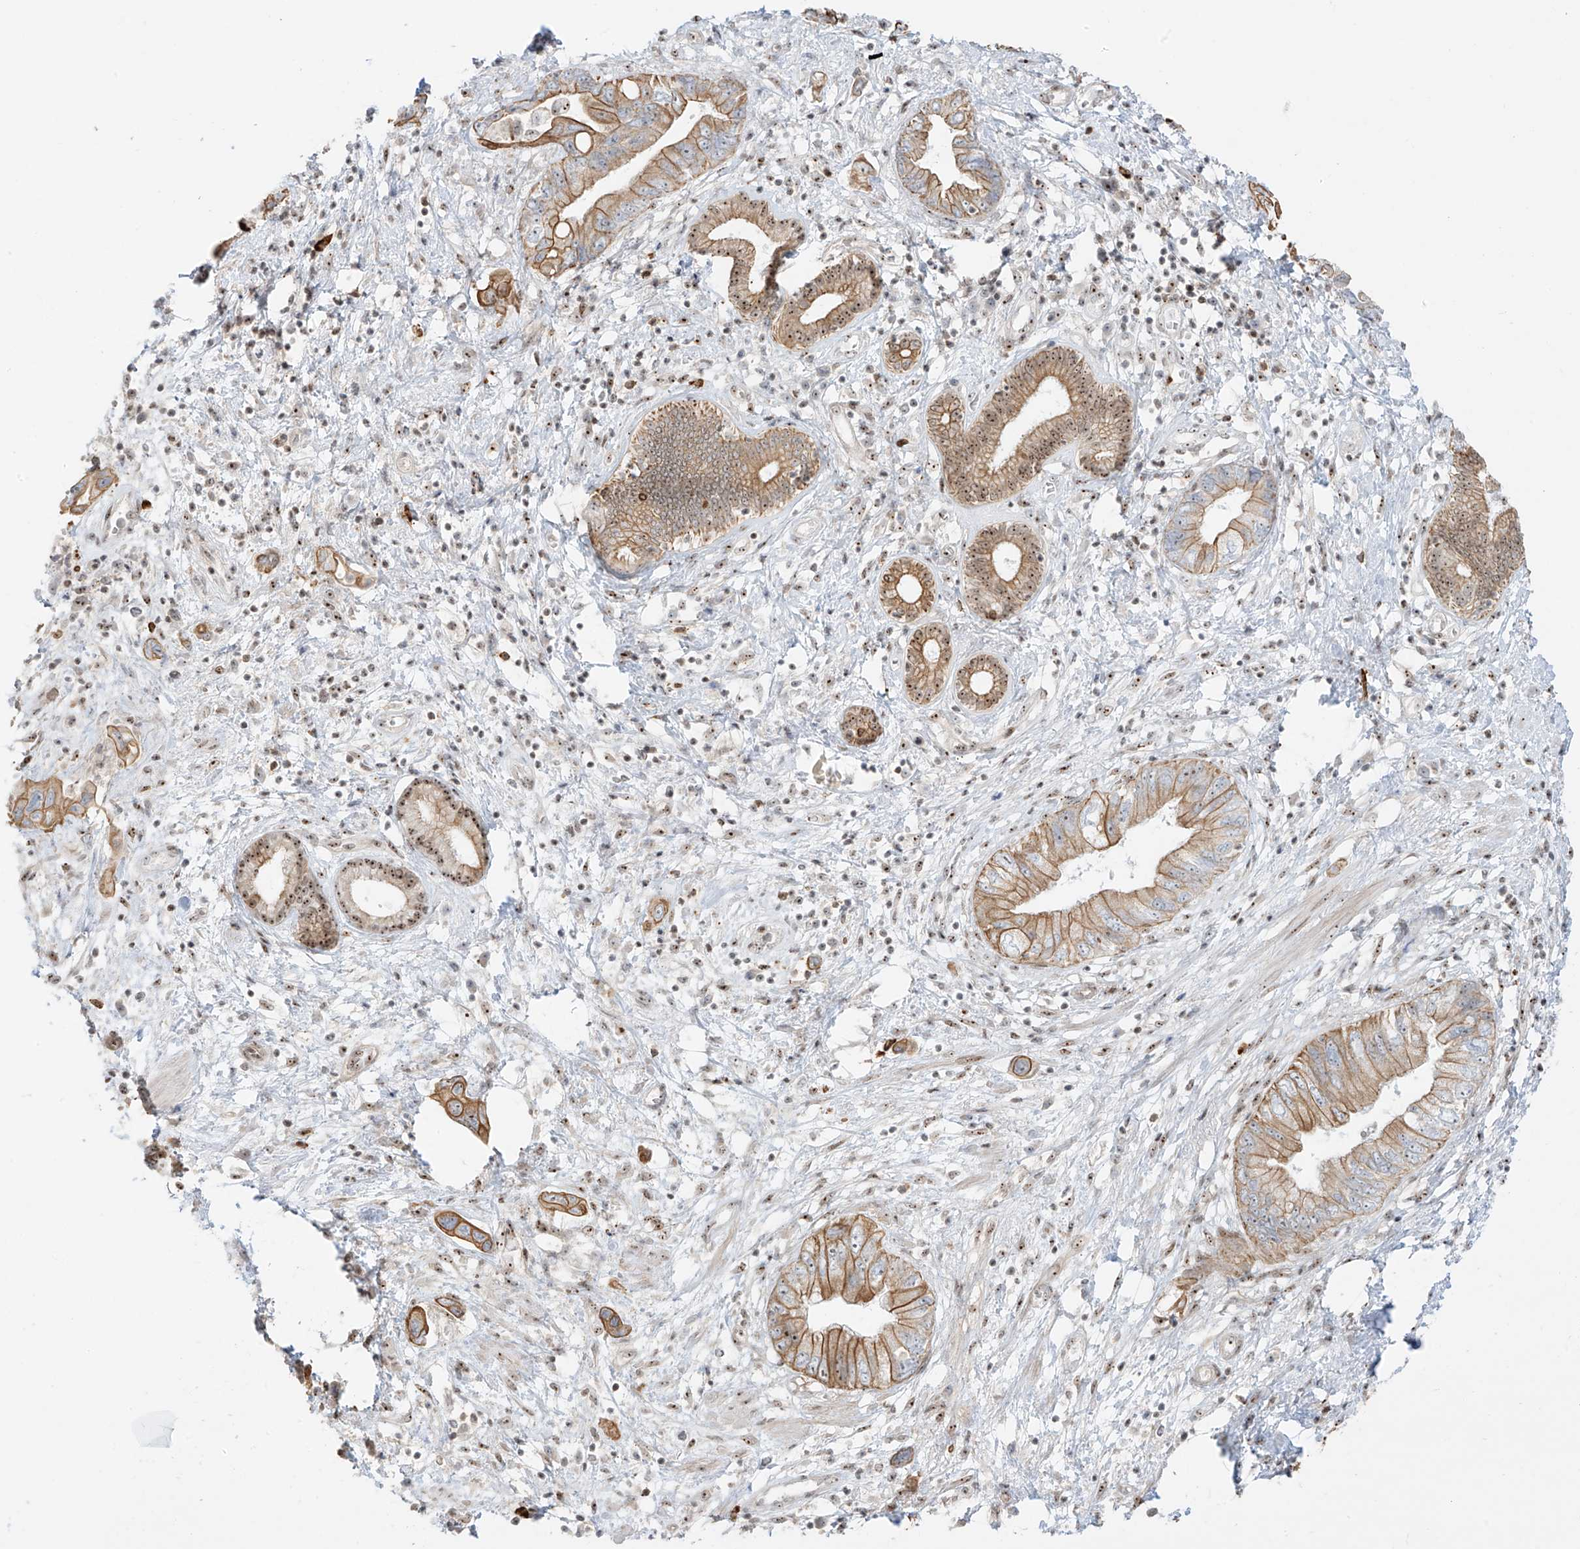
{"staining": {"intensity": "moderate", "quantity": ">75%", "location": "cytoplasmic/membranous,nuclear"}, "tissue": "pancreatic cancer", "cell_type": "Tumor cells", "image_type": "cancer", "snomed": [{"axis": "morphology", "description": "Adenocarcinoma, NOS"}, {"axis": "topography", "description": "Pancreas"}], "caption": "Protein staining exhibits moderate cytoplasmic/membranous and nuclear positivity in about >75% of tumor cells in pancreatic adenocarcinoma. The staining was performed using DAB (3,3'-diaminobenzidine) to visualize the protein expression in brown, while the nuclei were stained in blue with hematoxylin (Magnification: 20x).", "gene": "ZNF512", "patient": {"sex": "female", "age": 73}}